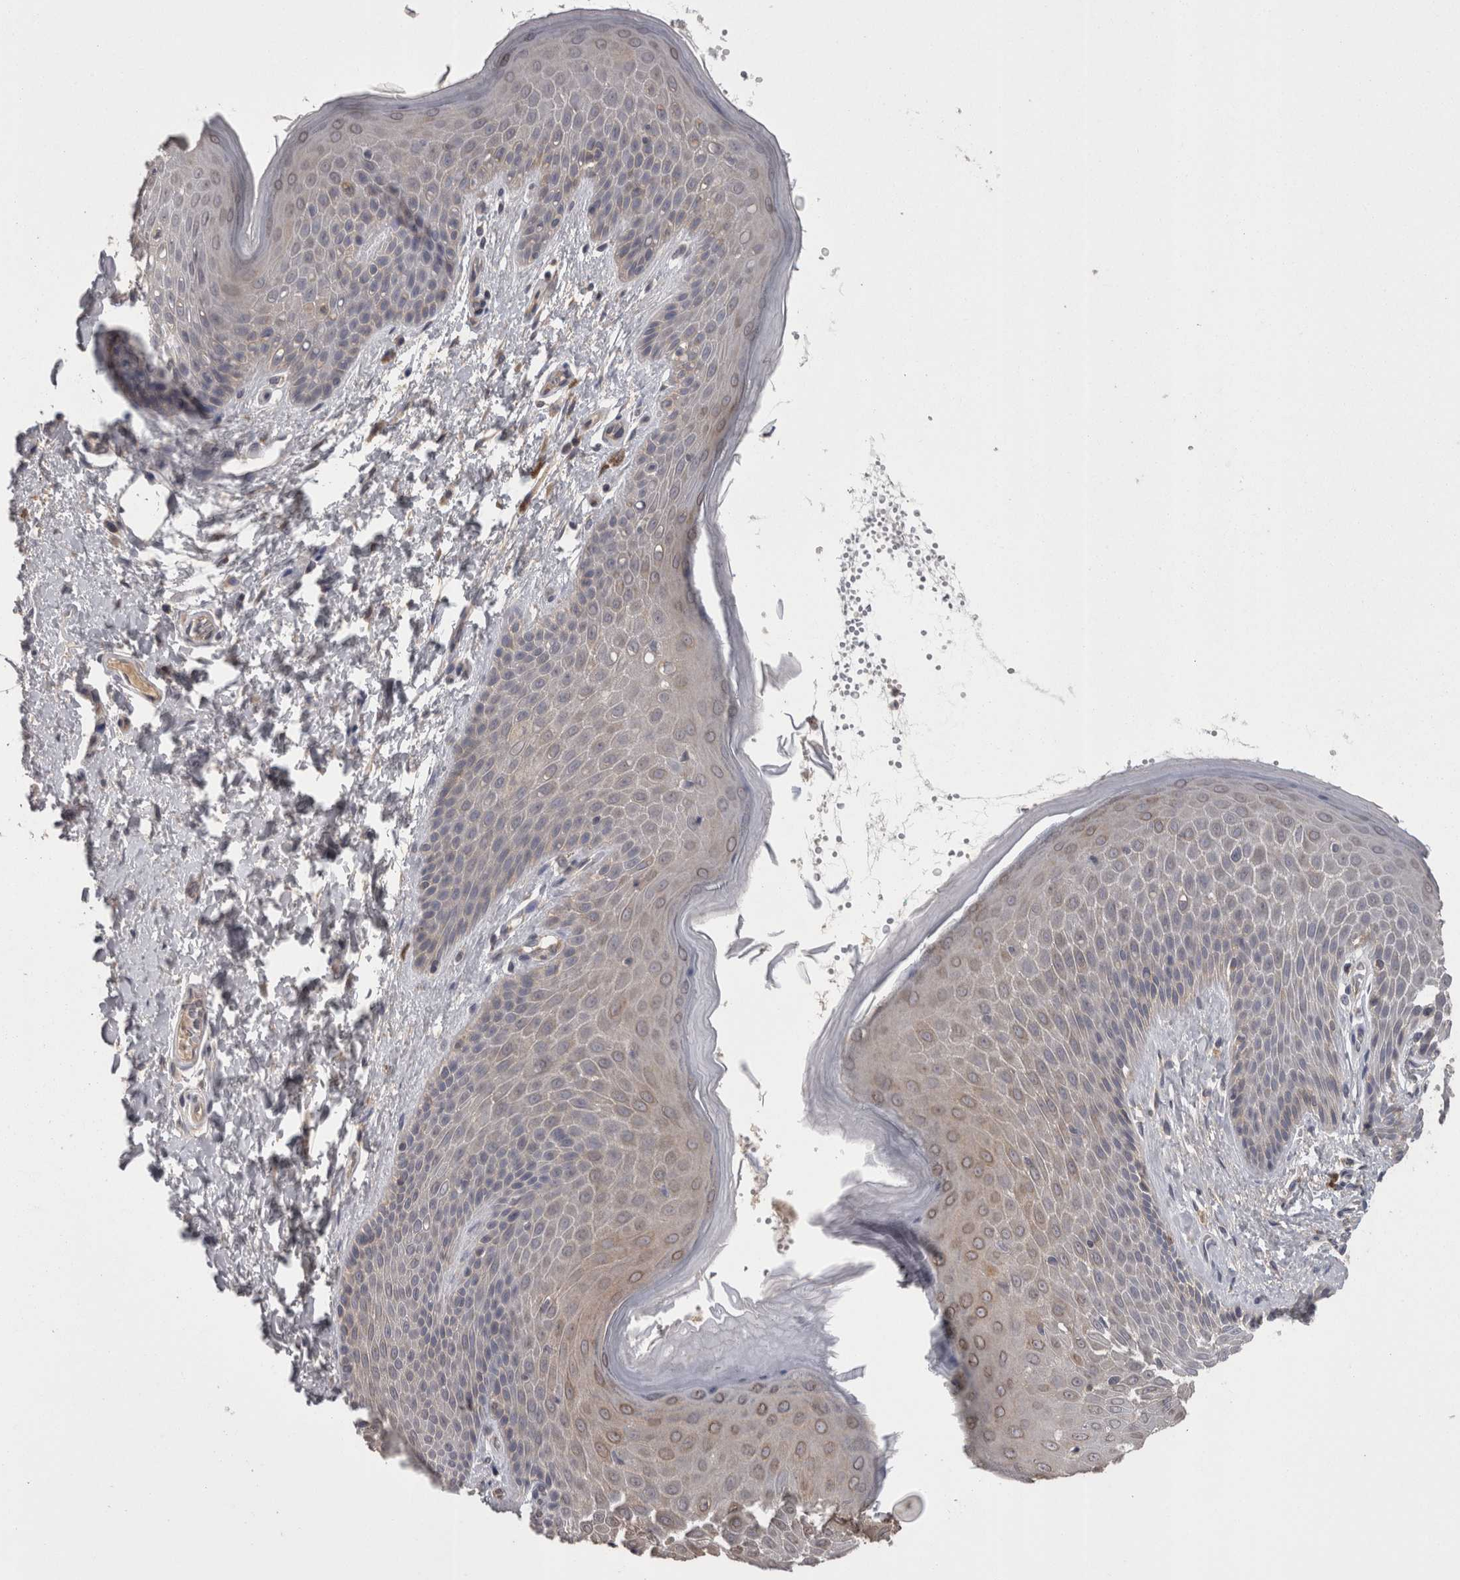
{"staining": {"intensity": "weak", "quantity": "25%-75%", "location": "cytoplasmic/membranous"}, "tissue": "skin", "cell_type": "Epidermal cells", "image_type": "normal", "snomed": [{"axis": "morphology", "description": "Normal tissue, NOS"}, {"axis": "topography", "description": "Anal"}], "caption": "Protein staining of normal skin demonstrates weak cytoplasmic/membranous positivity in about 25%-75% of epidermal cells.", "gene": "PON3", "patient": {"sex": "male", "age": 74}}